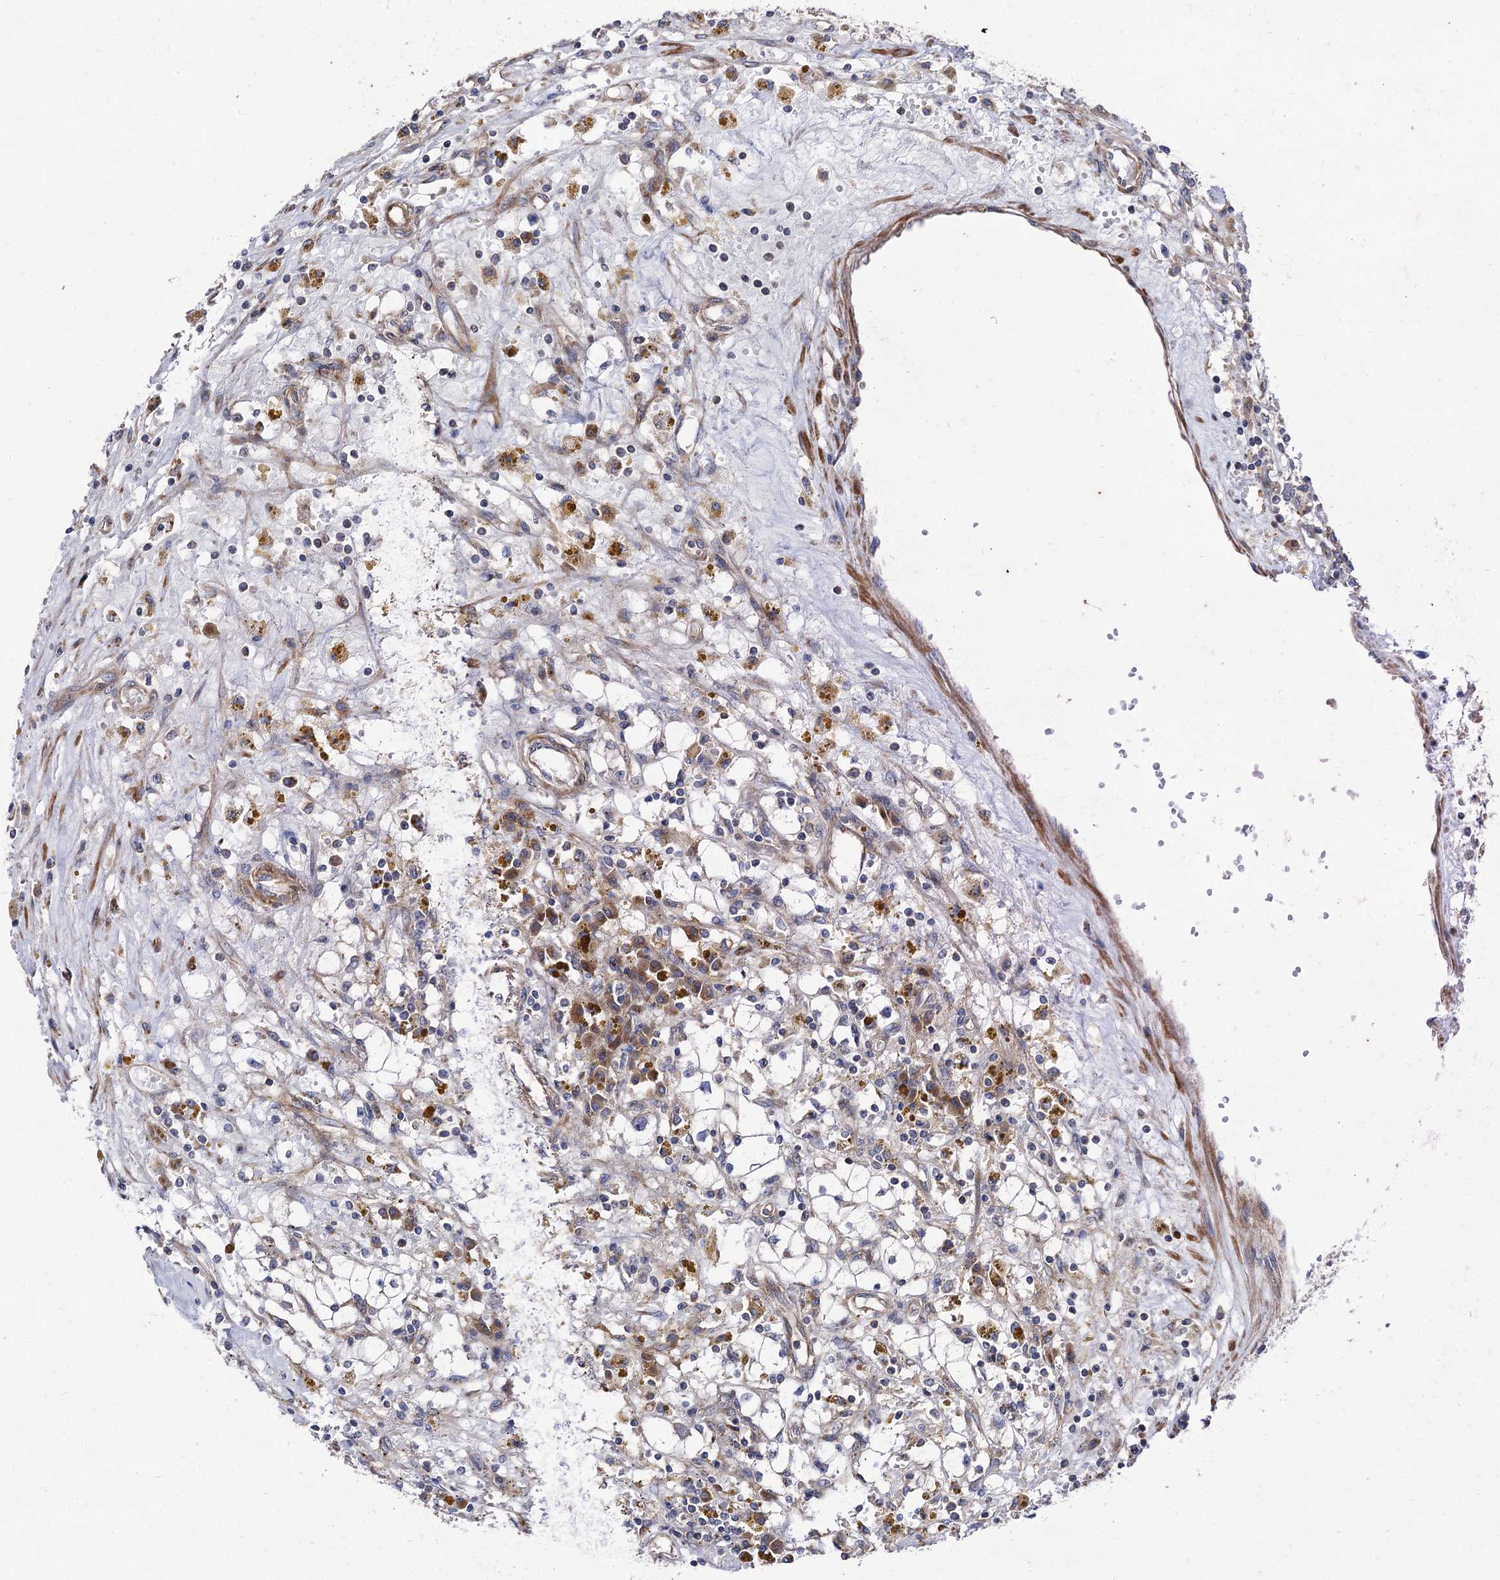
{"staining": {"intensity": "negative", "quantity": "none", "location": "none"}, "tissue": "renal cancer", "cell_type": "Tumor cells", "image_type": "cancer", "snomed": [{"axis": "morphology", "description": "Adenocarcinoma, NOS"}, {"axis": "topography", "description": "Kidney"}], "caption": "DAB immunohistochemical staining of adenocarcinoma (renal) demonstrates no significant staining in tumor cells.", "gene": "DYDC1", "patient": {"sex": "male", "age": 56}}